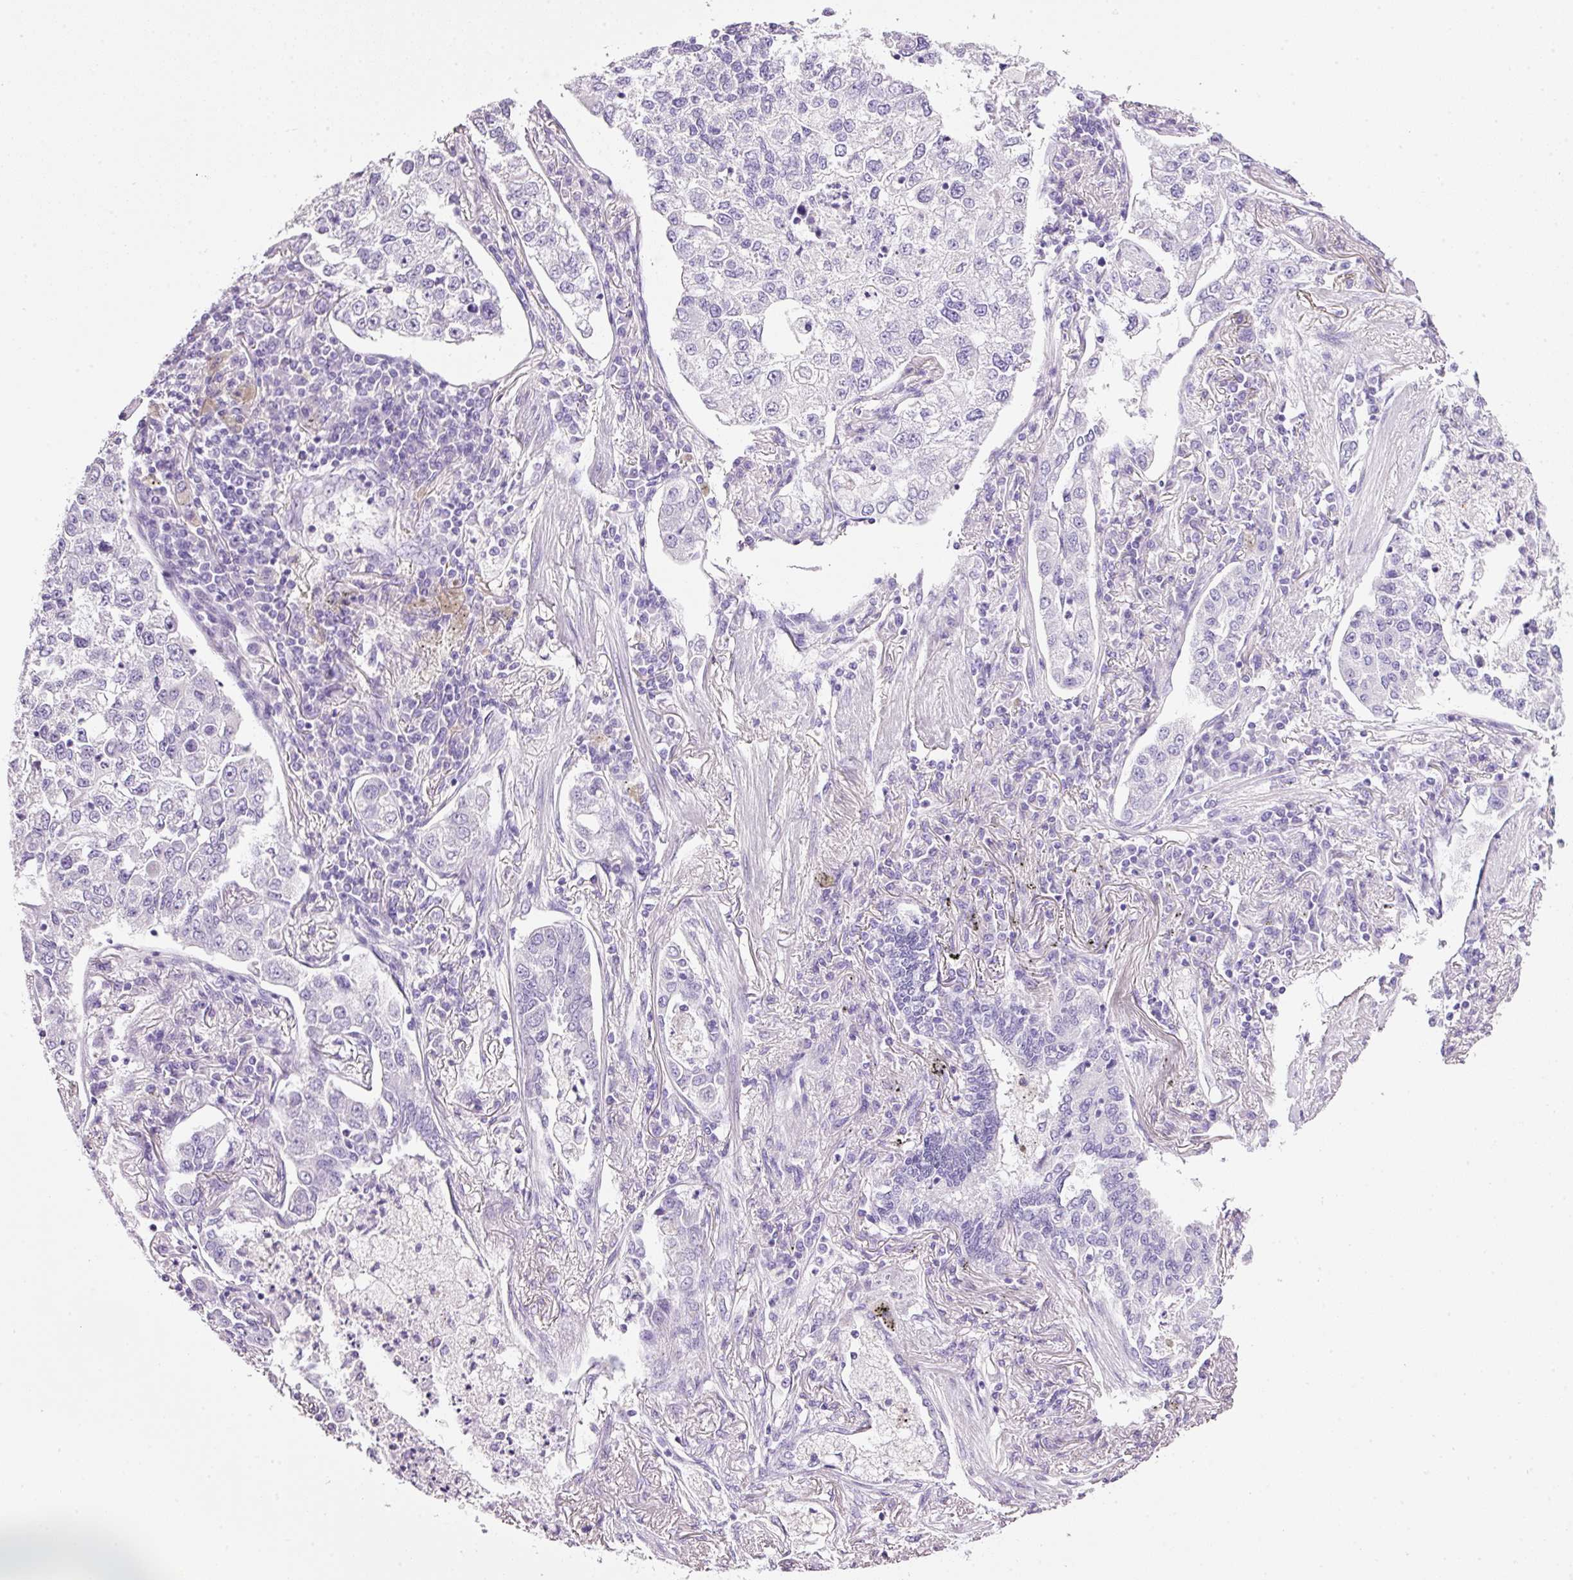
{"staining": {"intensity": "negative", "quantity": "none", "location": "none"}, "tissue": "lung cancer", "cell_type": "Tumor cells", "image_type": "cancer", "snomed": [{"axis": "morphology", "description": "Adenocarcinoma, NOS"}, {"axis": "topography", "description": "Lung"}], "caption": "Tumor cells show no significant protein expression in adenocarcinoma (lung).", "gene": "BSND", "patient": {"sex": "male", "age": 49}}